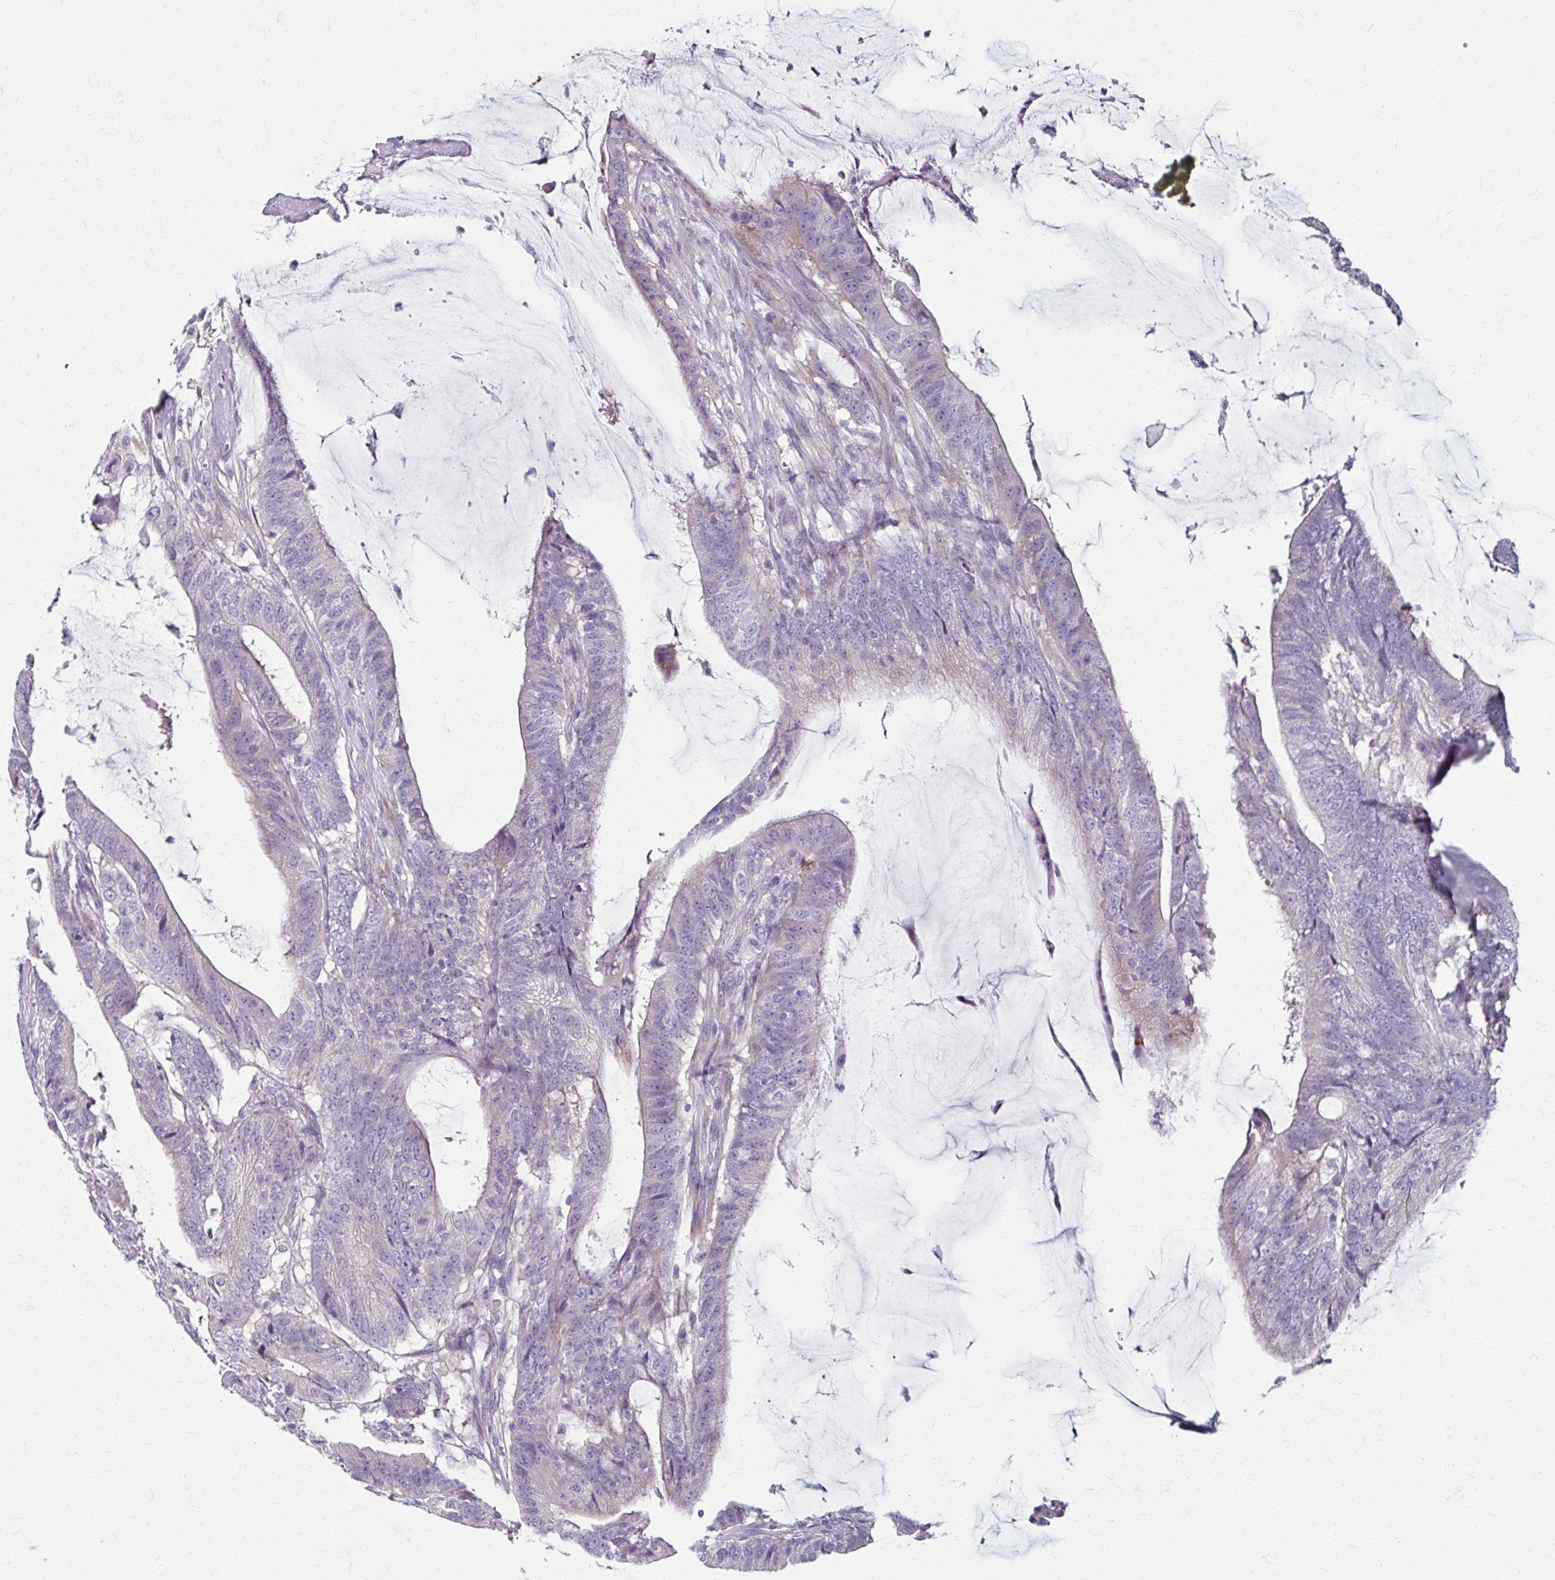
{"staining": {"intensity": "weak", "quantity": "<25%", "location": "cytoplasmic/membranous"}, "tissue": "colorectal cancer", "cell_type": "Tumor cells", "image_type": "cancer", "snomed": [{"axis": "morphology", "description": "Adenocarcinoma, NOS"}, {"axis": "topography", "description": "Colon"}], "caption": "There is no significant expression in tumor cells of colorectal cancer.", "gene": "ZNF555", "patient": {"sex": "female", "age": 43}}